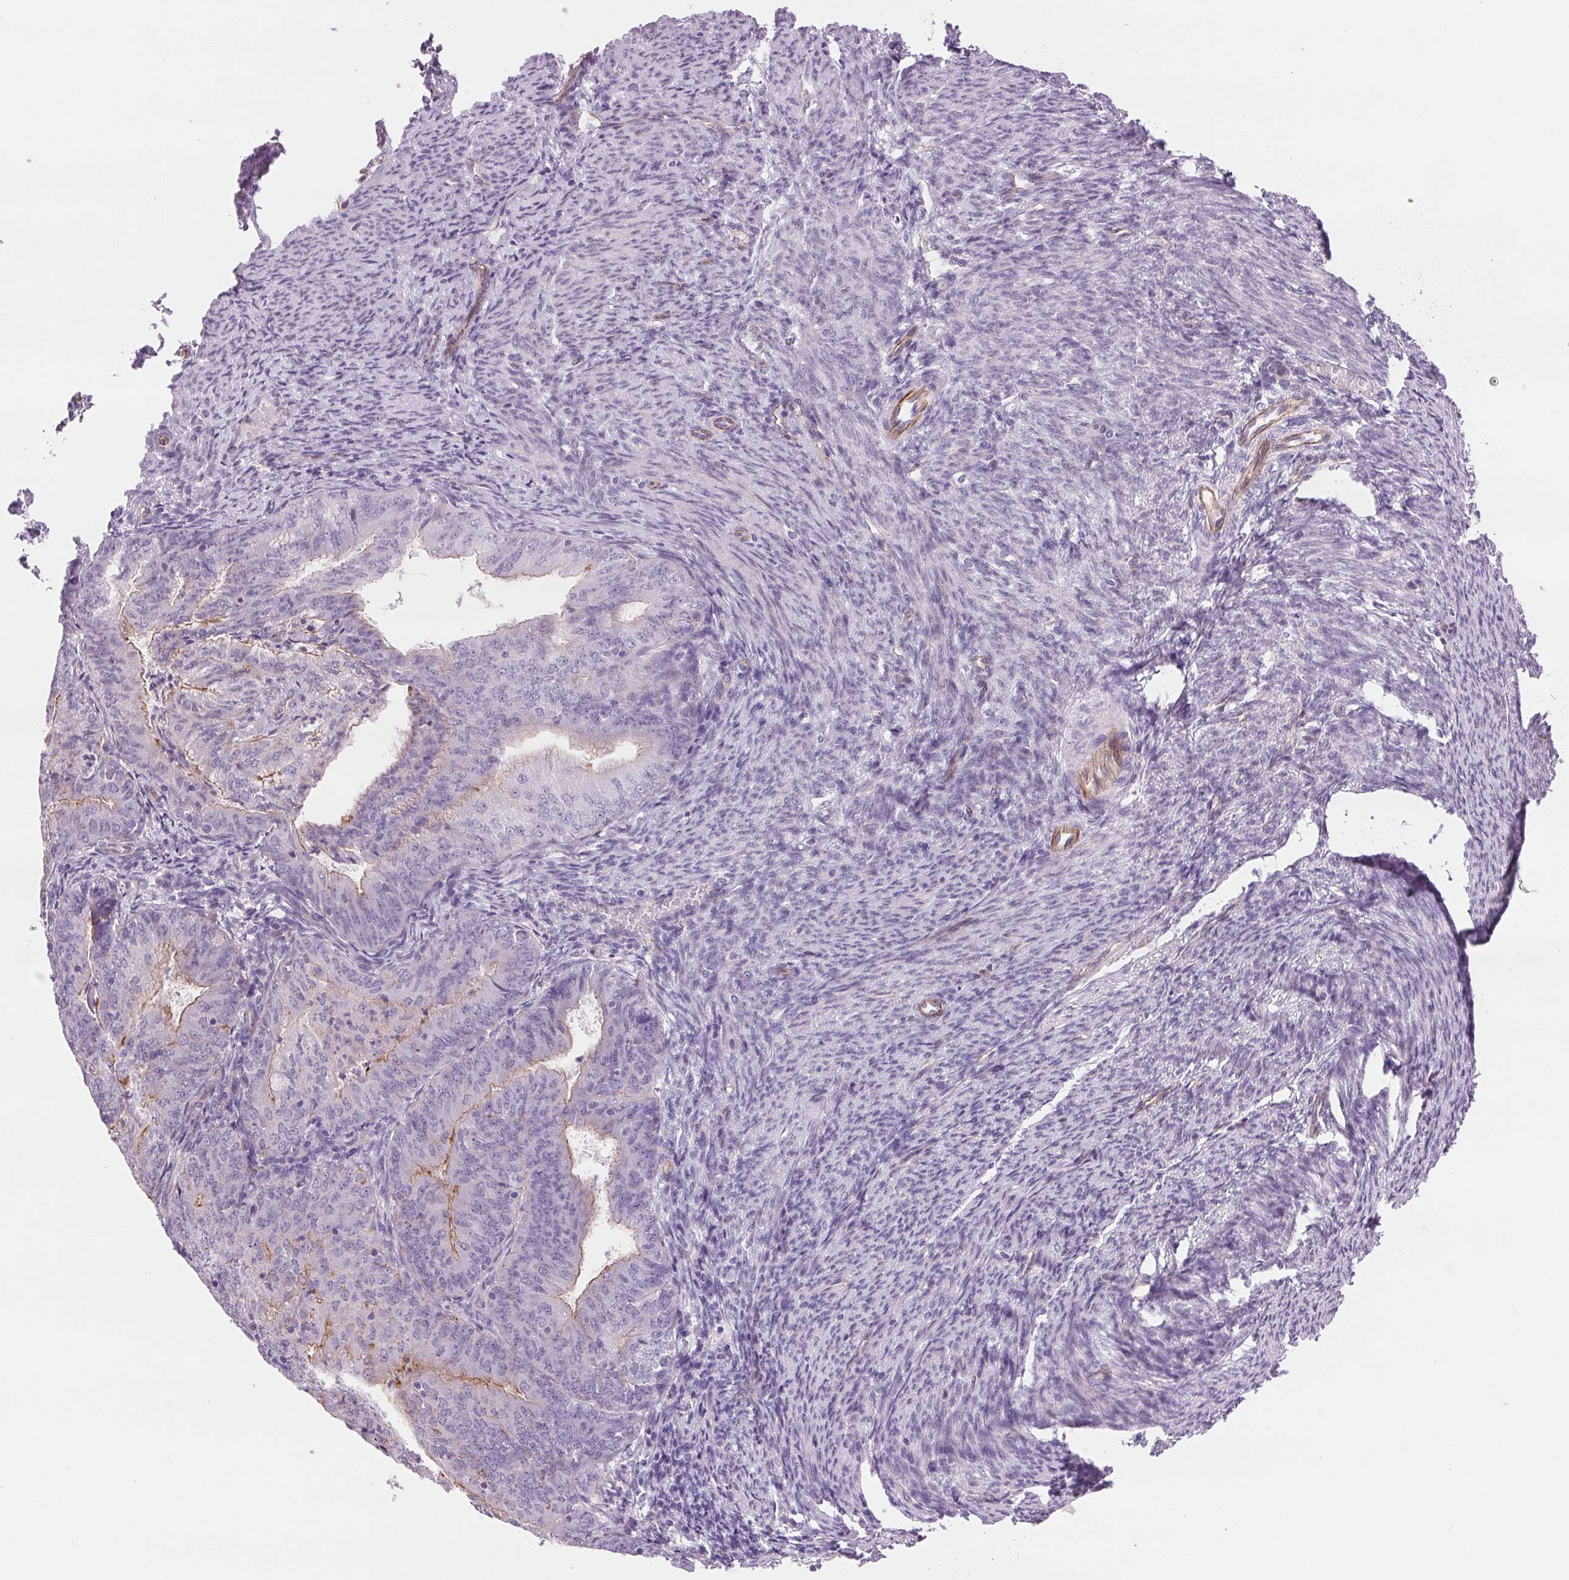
{"staining": {"intensity": "weak", "quantity": "<25%", "location": "cytoplasmic/membranous"}, "tissue": "endometrial cancer", "cell_type": "Tumor cells", "image_type": "cancer", "snomed": [{"axis": "morphology", "description": "Adenocarcinoma, NOS"}, {"axis": "topography", "description": "Endometrium"}], "caption": "Immunohistochemistry (IHC) image of human adenocarcinoma (endometrial) stained for a protein (brown), which displays no positivity in tumor cells.", "gene": "DIXDC1", "patient": {"sex": "female", "age": 57}}